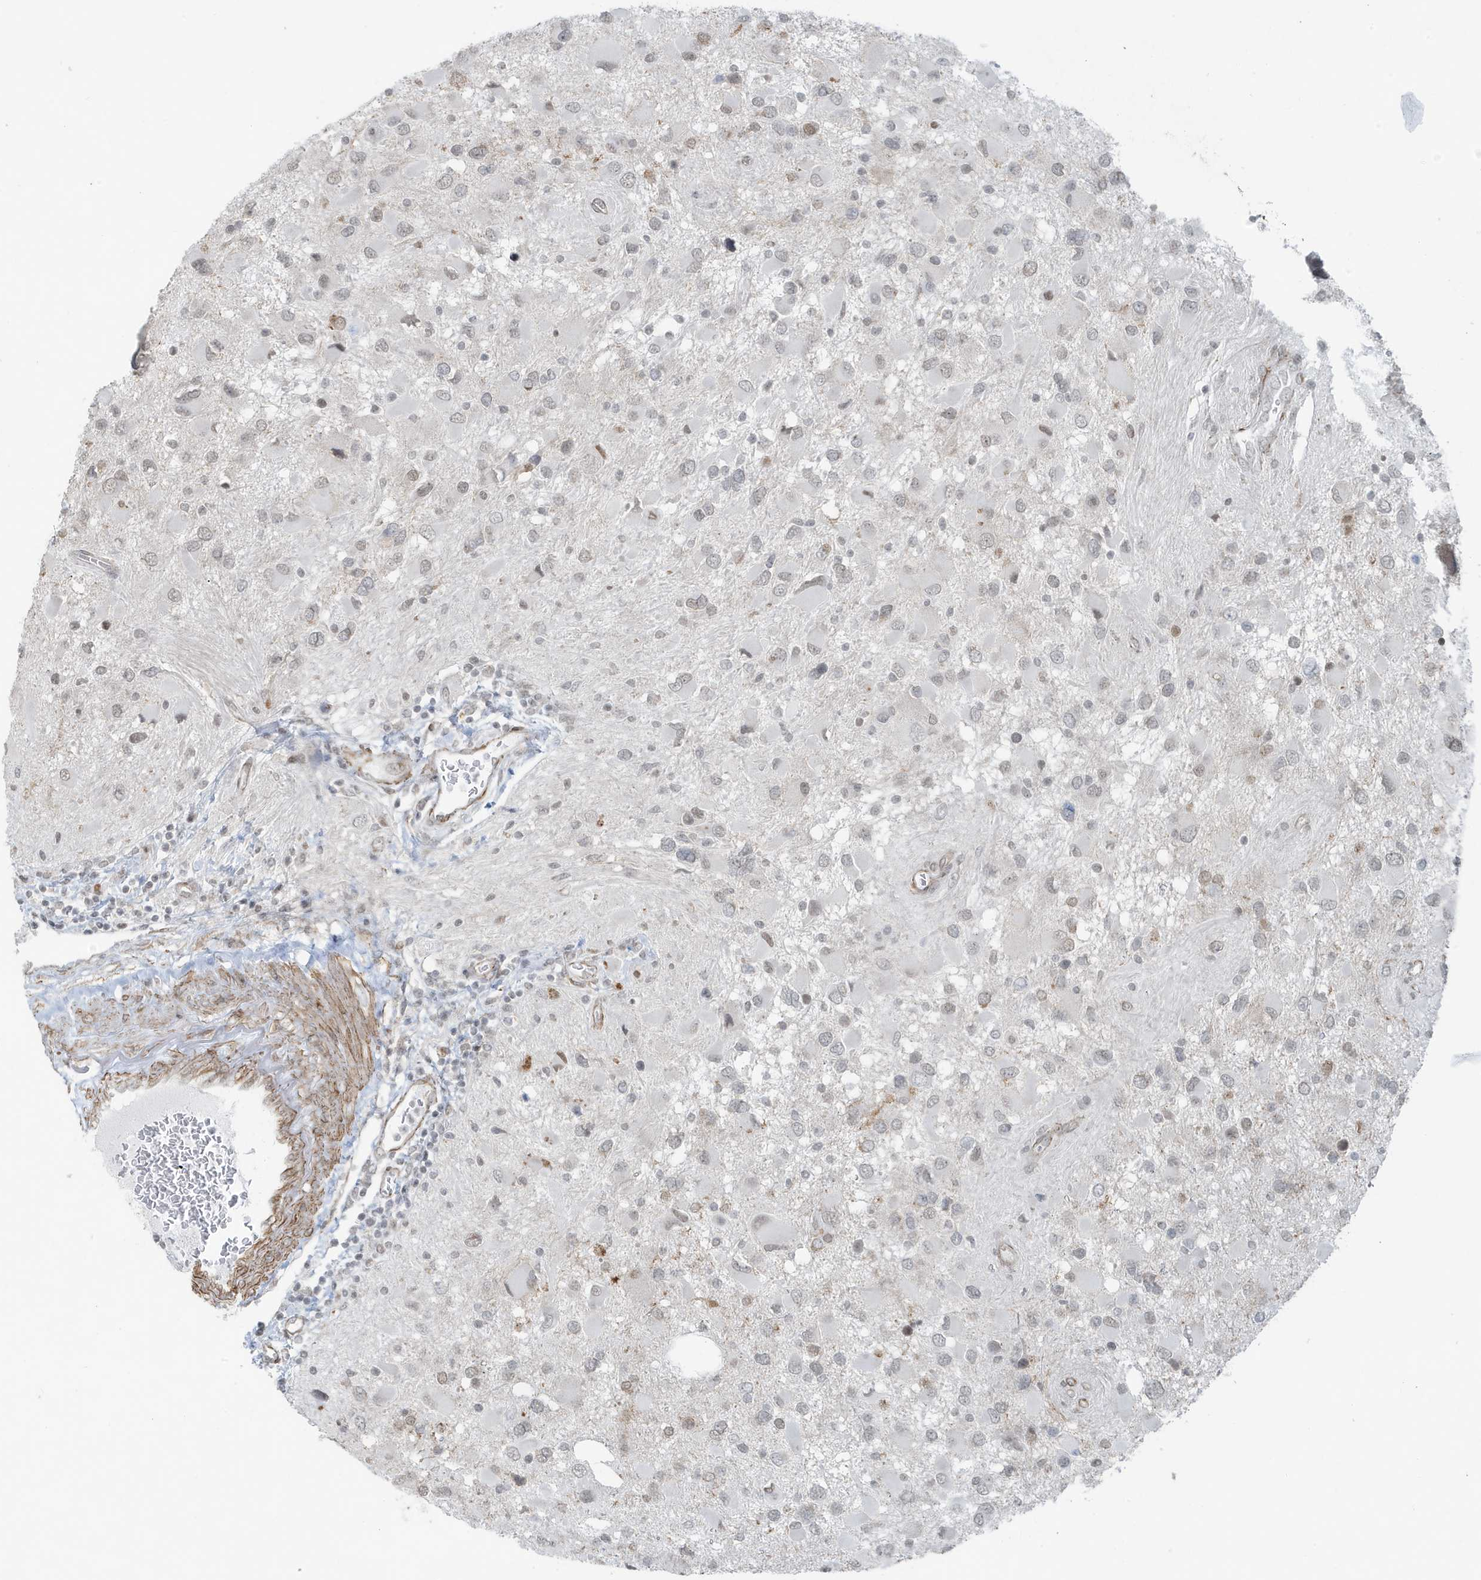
{"staining": {"intensity": "weak", "quantity": "<25%", "location": "cytoplasmic/membranous"}, "tissue": "glioma", "cell_type": "Tumor cells", "image_type": "cancer", "snomed": [{"axis": "morphology", "description": "Glioma, malignant, High grade"}, {"axis": "topography", "description": "Brain"}], "caption": "Malignant high-grade glioma stained for a protein using IHC reveals no positivity tumor cells.", "gene": "CHCHD4", "patient": {"sex": "male", "age": 53}}